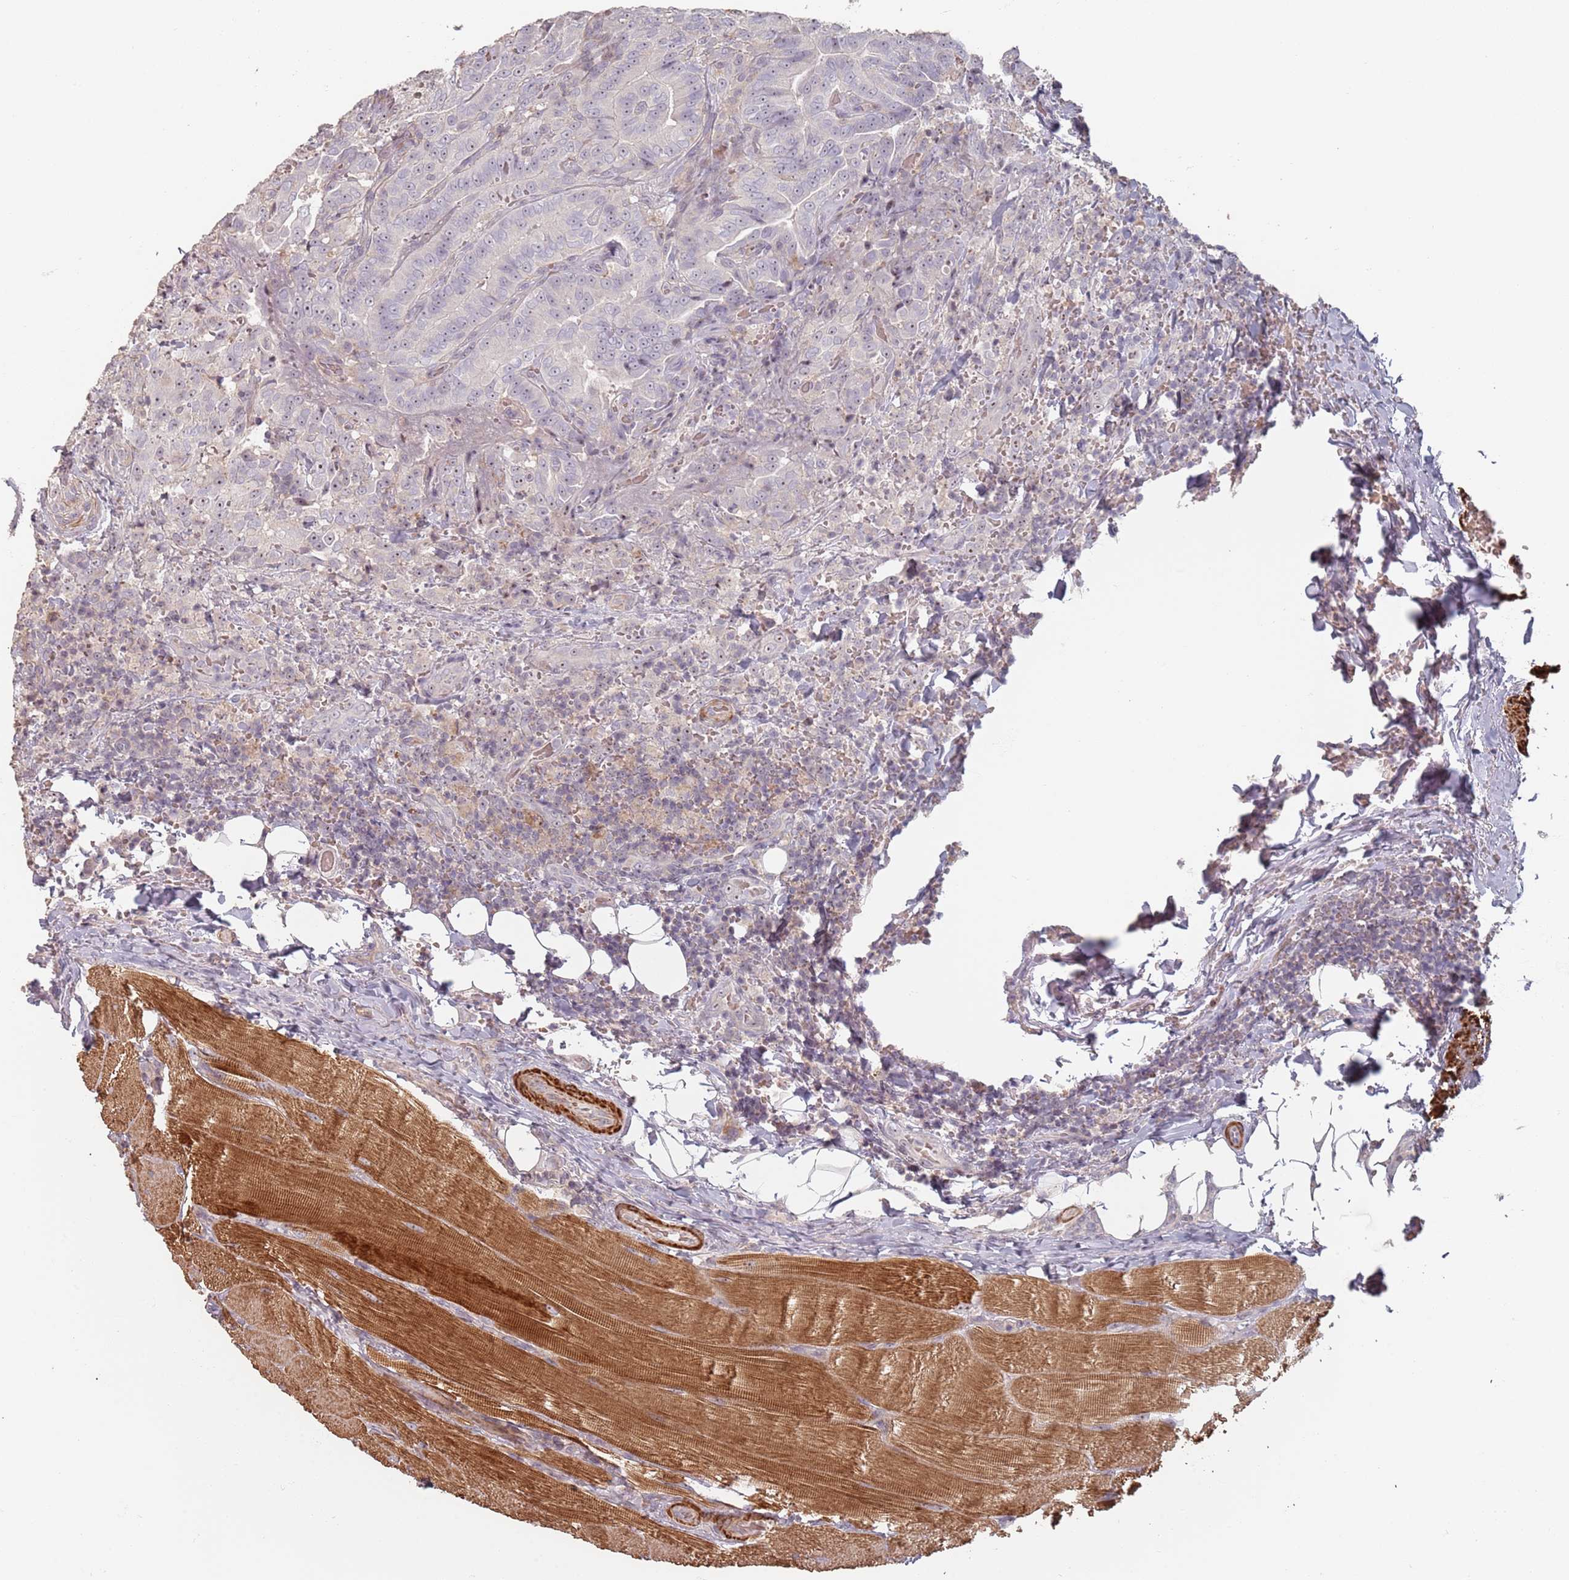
{"staining": {"intensity": "moderate", "quantity": "25%-75%", "location": "nuclear"}, "tissue": "thyroid cancer", "cell_type": "Tumor cells", "image_type": "cancer", "snomed": [{"axis": "morphology", "description": "Papillary adenocarcinoma, NOS"}, {"axis": "topography", "description": "Thyroid gland"}], "caption": "This is an image of IHC staining of papillary adenocarcinoma (thyroid), which shows moderate positivity in the nuclear of tumor cells.", "gene": "ADTRP", "patient": {"sex": "male", "age": 61}}